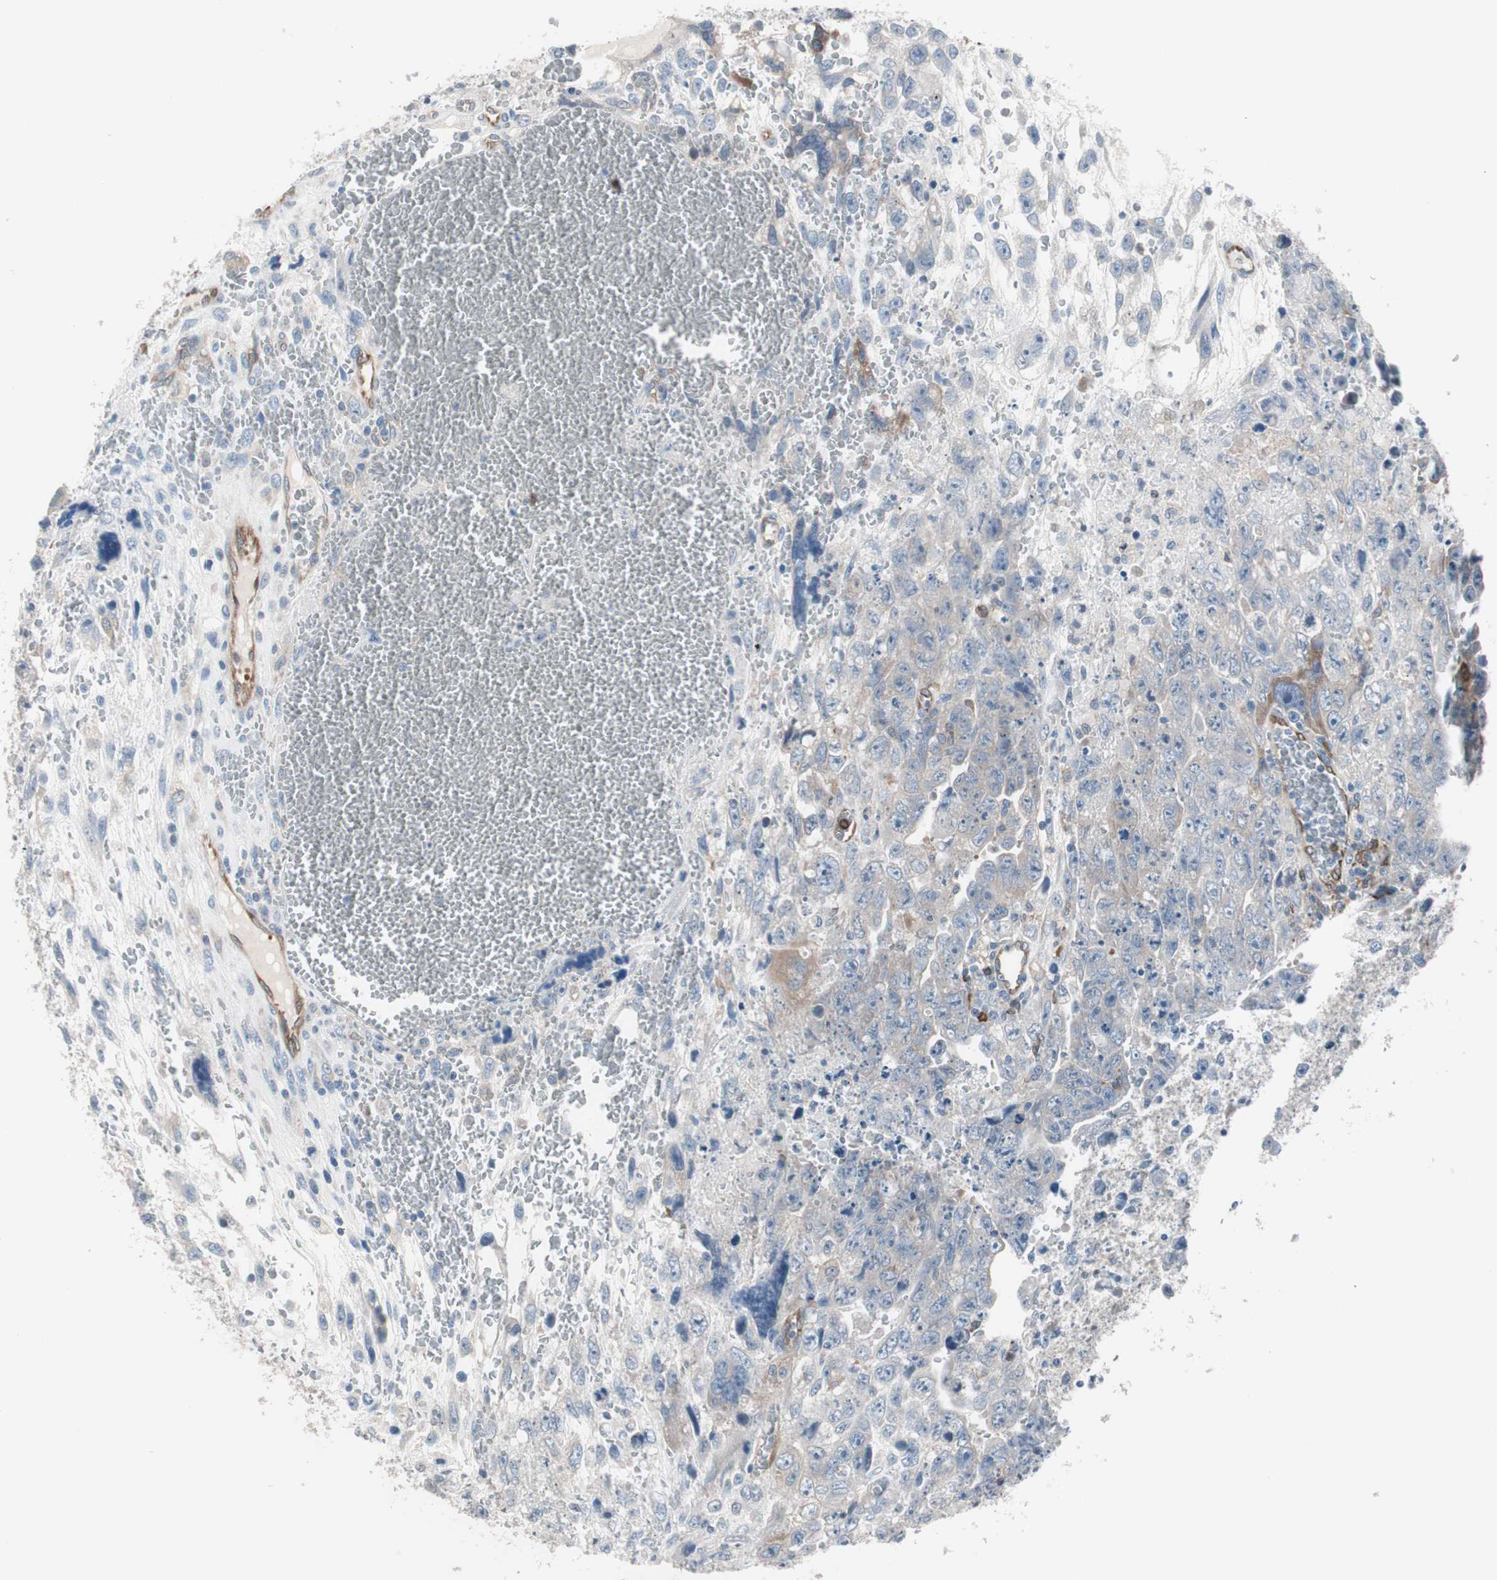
{"staining": {"intensity": "moderate", "quantity": "<25%", "location": "cytoplasmic/membranous"}, "tissue": "testis cancer", "cell_type": "Tumor cells", "image_type": "cancer", "snomed": [{"axis": "morphology", "description": "Carcinoma, Embryonal, NOS"}, {"axis": "topography", "description": "Testis"}], "caption": "The photomicrograph reveals immunohistochemical staining of testis cancer (embryonal carcinoma). There is moderate cytoplasmic/membranous positivity is identified in about <25% of tumor cells.", "gene": "SWAP70", "patient": {"sex": "male", "age": 28}}